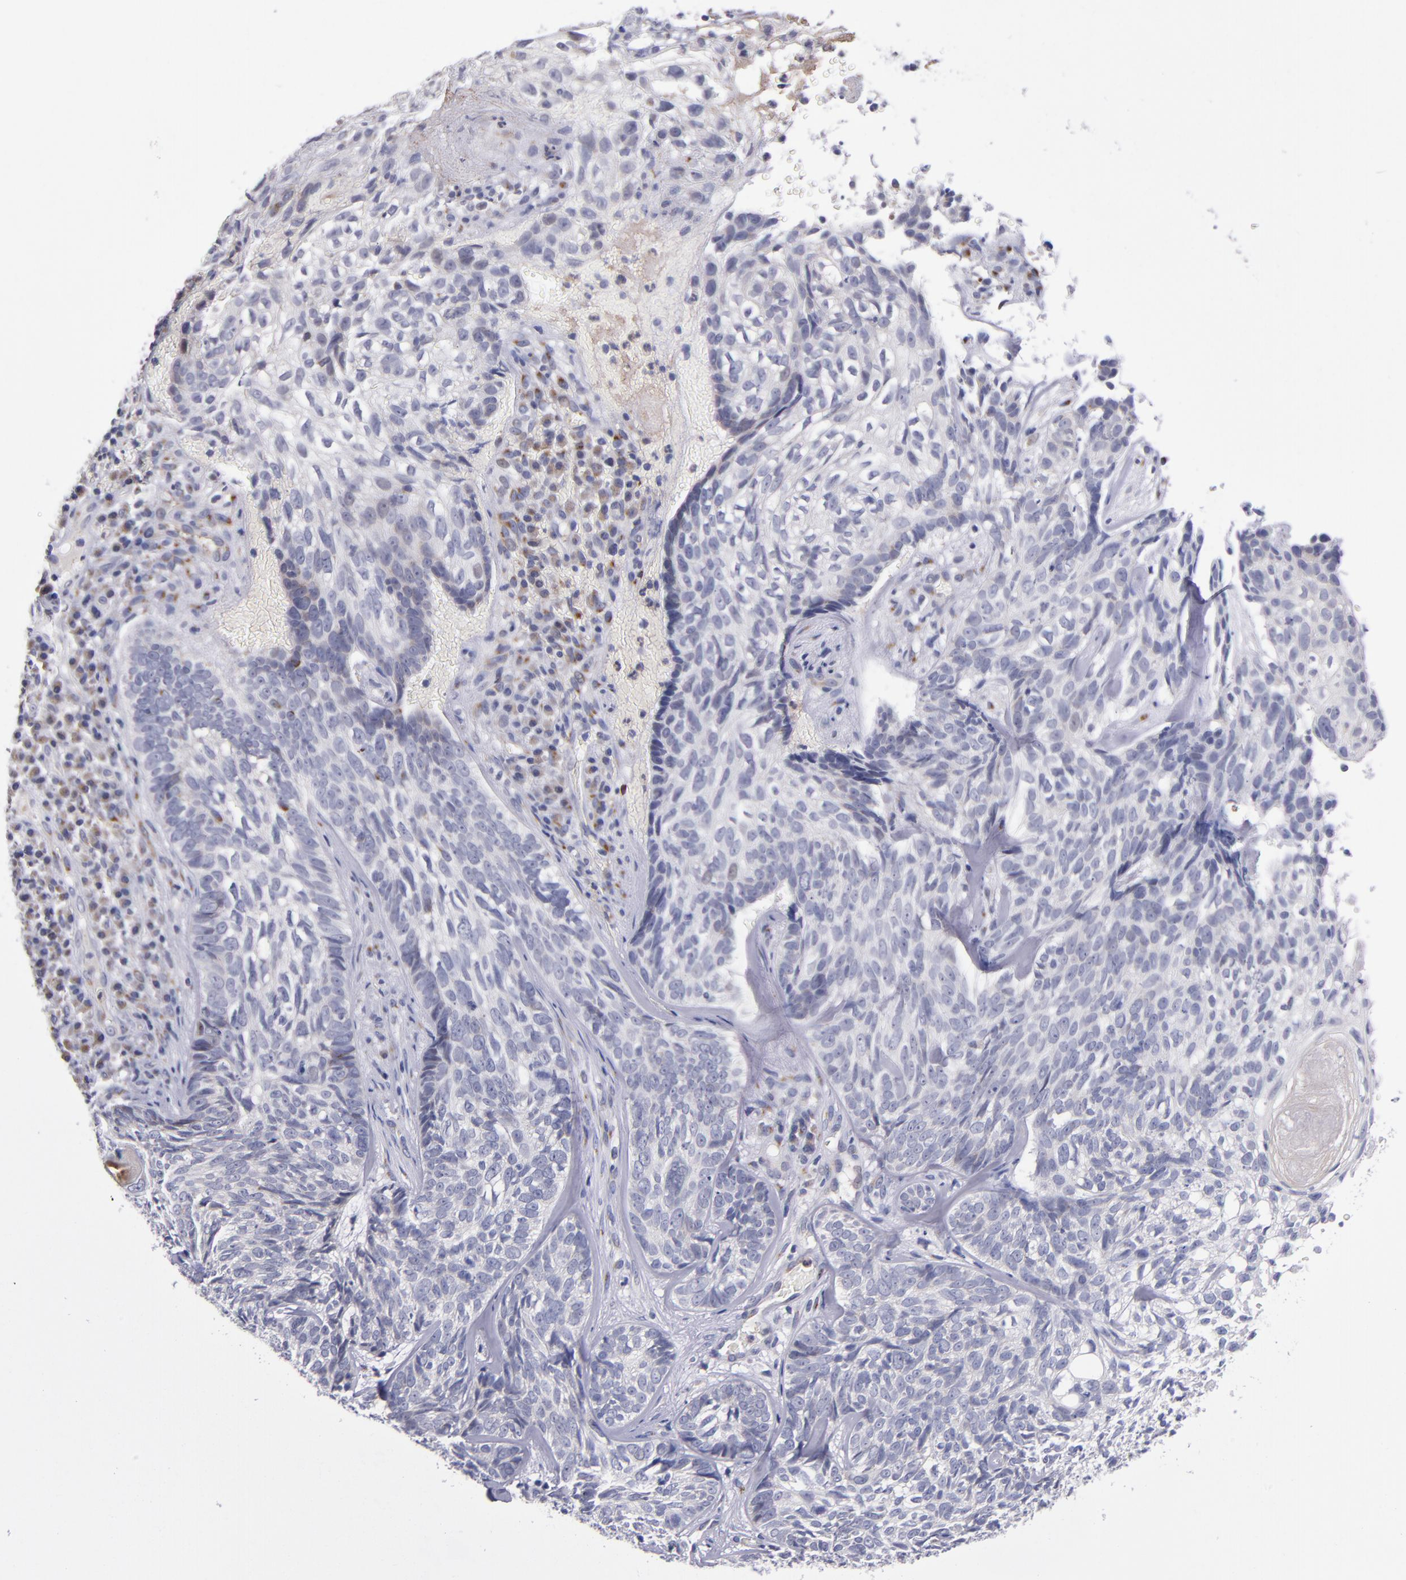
{"staining": {"intensity": "moderate", "quantity": "<25%", "location": "cytoplasmic/membranous"}, "tissue": "skin cancer", "cell_type": "Tumor cells", "image_type": "cancer", "snomed": [{"axis": "morphology", "description": "Basal cell carcinoma"}, {"axis": "topography", "description": "Skin"}], "caption": "Protein expression analysis of human basal cell carcinoma (skin) reveals moderate cytoplasmic/membranous staining in about <25% of tumor cells.", "gene": "RAB41", "patient": {"sex": "male", "age": 72}}